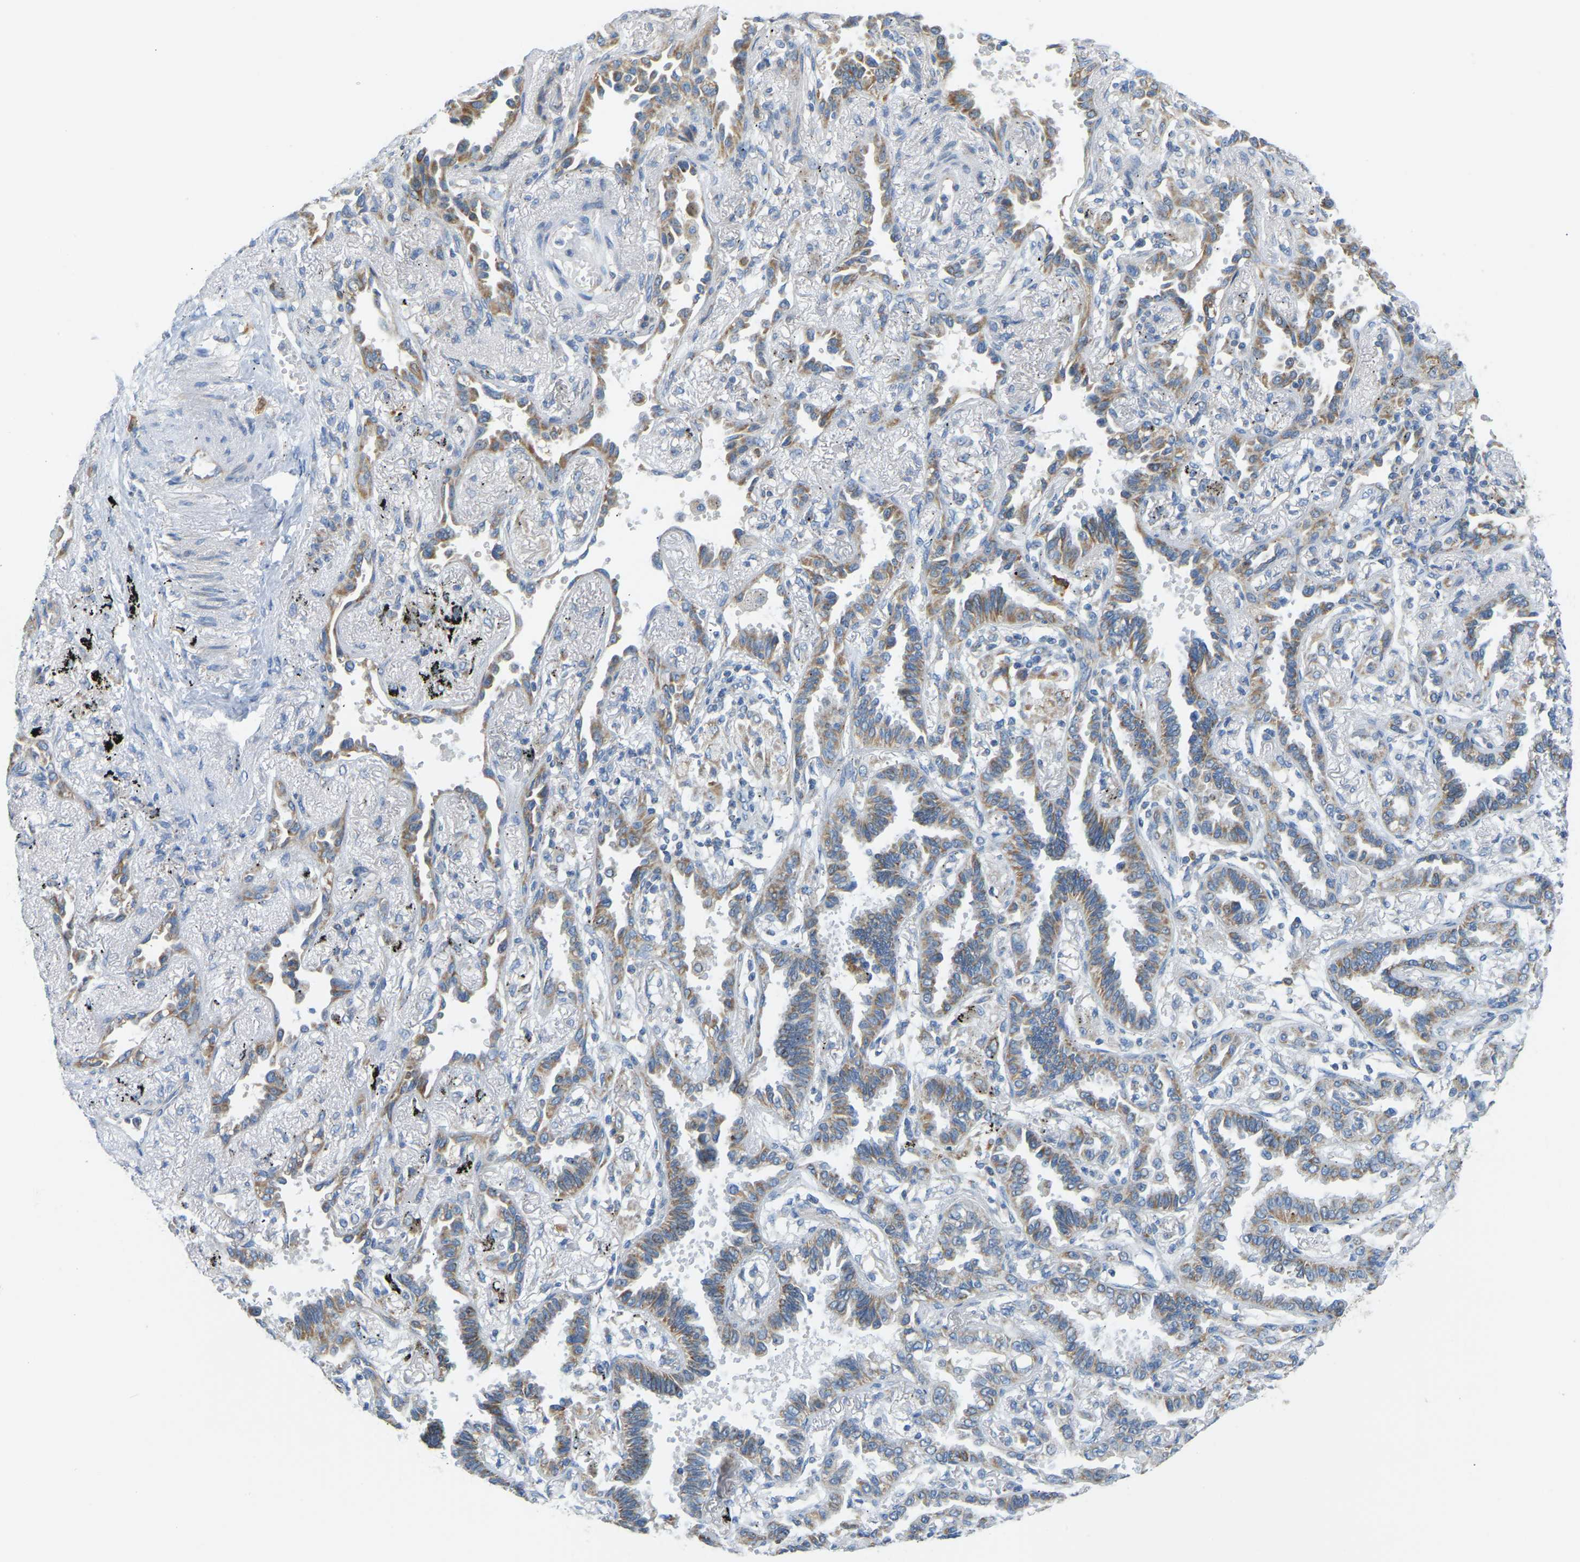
{"staining": {"intensity": "weak", "quantity": ">75%", "location": "cytoplasmic/membranous"}, "tissue": "lung cancer", "cell_type": "Tumor cells", "image_type": "cancer", "snomed": [{"axis": "morphology", "description": "Adenocarcinoma, NOS"}, {"axis": "topography", "description": "Lung"}], "caption": "A histopathology image showing weak cytoplasmic/membranous expression in about >75% of tumor cells in lung adenocarcinoma, as visualized by brown immunohistochemical staining.", "gene": "GDA", "patient": {"sex": "male", "age": 59}}